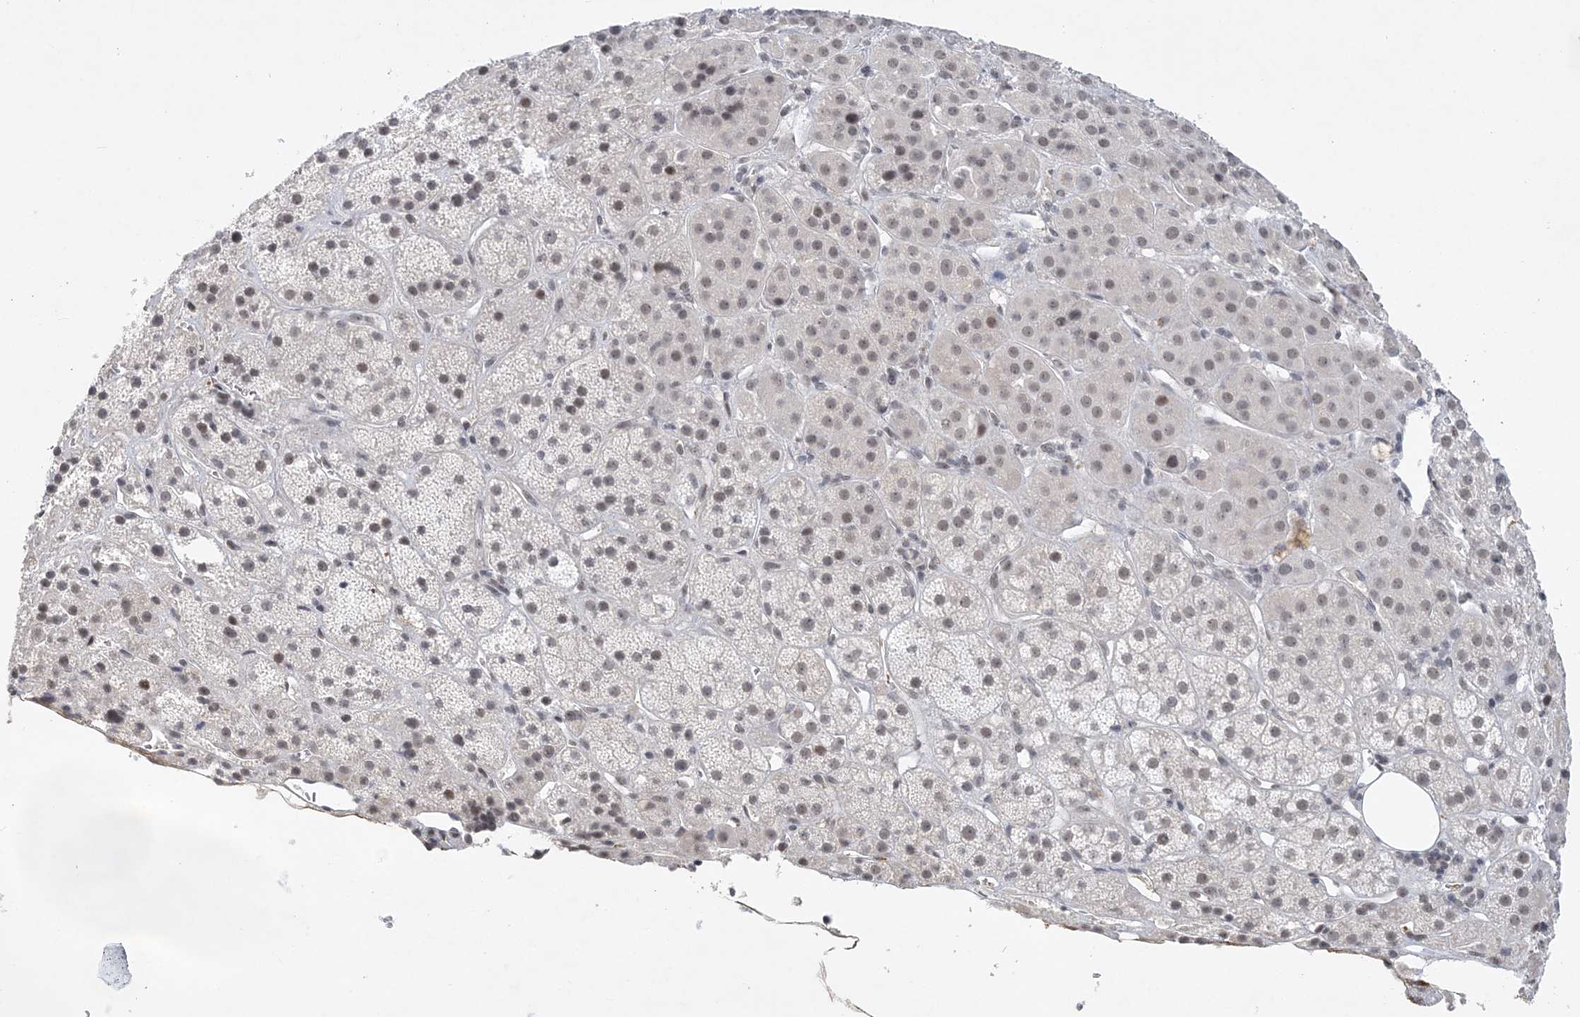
{"staining": {"intensity": "moderate", "quantity": "<25%", "location": "nuclear"}, "tissue": "adrenal gland", "cell_type": "Glandular cells", "image_type": "normal", "snomed": [{"axis": "morphology", "description": "Normal tissue, NOS"}, {"axis": "topography", "description": "Adrenal gland"}], "caption": "Benign adrenal gland was stained to show a protein in brown. There is low levels of moderate nuclear staining in about <25% of glandular cells. (Stains: DAB in brown, nuclei in blue, Microscopy: brightfield microscopy at high magnification).", "gene": "KMT2D", "patient": {"sex": "female", "age": 57}}